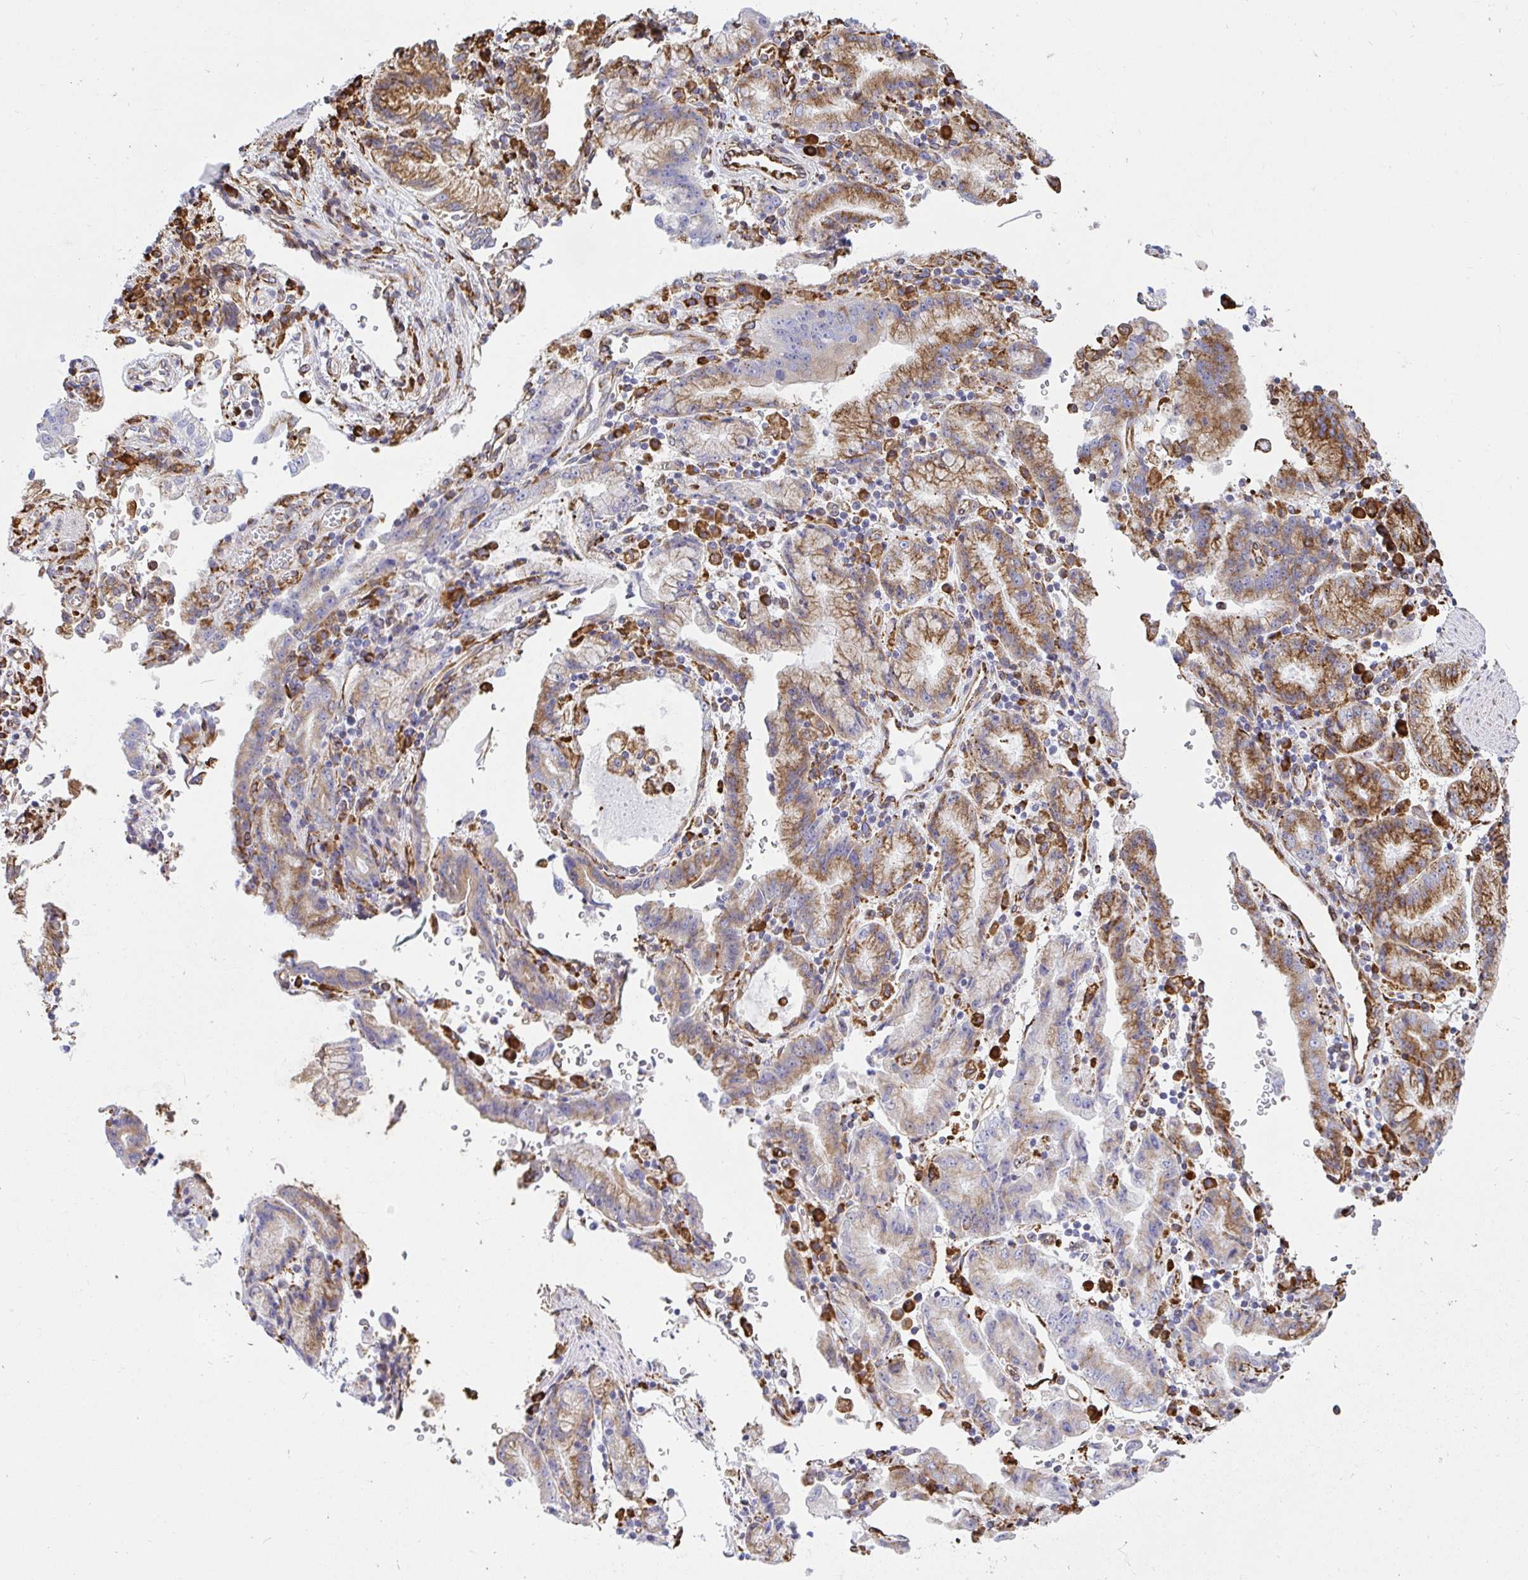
{"staining": {"intensity": "moderate", "quantity": "25%-75%", "location": "cytoplasmic/membranous"}, "tissue": "stomach cancer", "cell_type": "Tumor cells", "image_type": "cancer", "snomed": [{"axis": "morphology", "description": "Adenocarcinoma, NOS"}, {"axis": "topography", "description": "Stomach"}], "caption": "A medium amount of moderate cytoplasmic/membranous expression is present in about 25%-75% of tumor cells in stomach adenocarcinoma tissue.", "gene": "CLGN", "patient": {"sex": "male", "age": 62}}